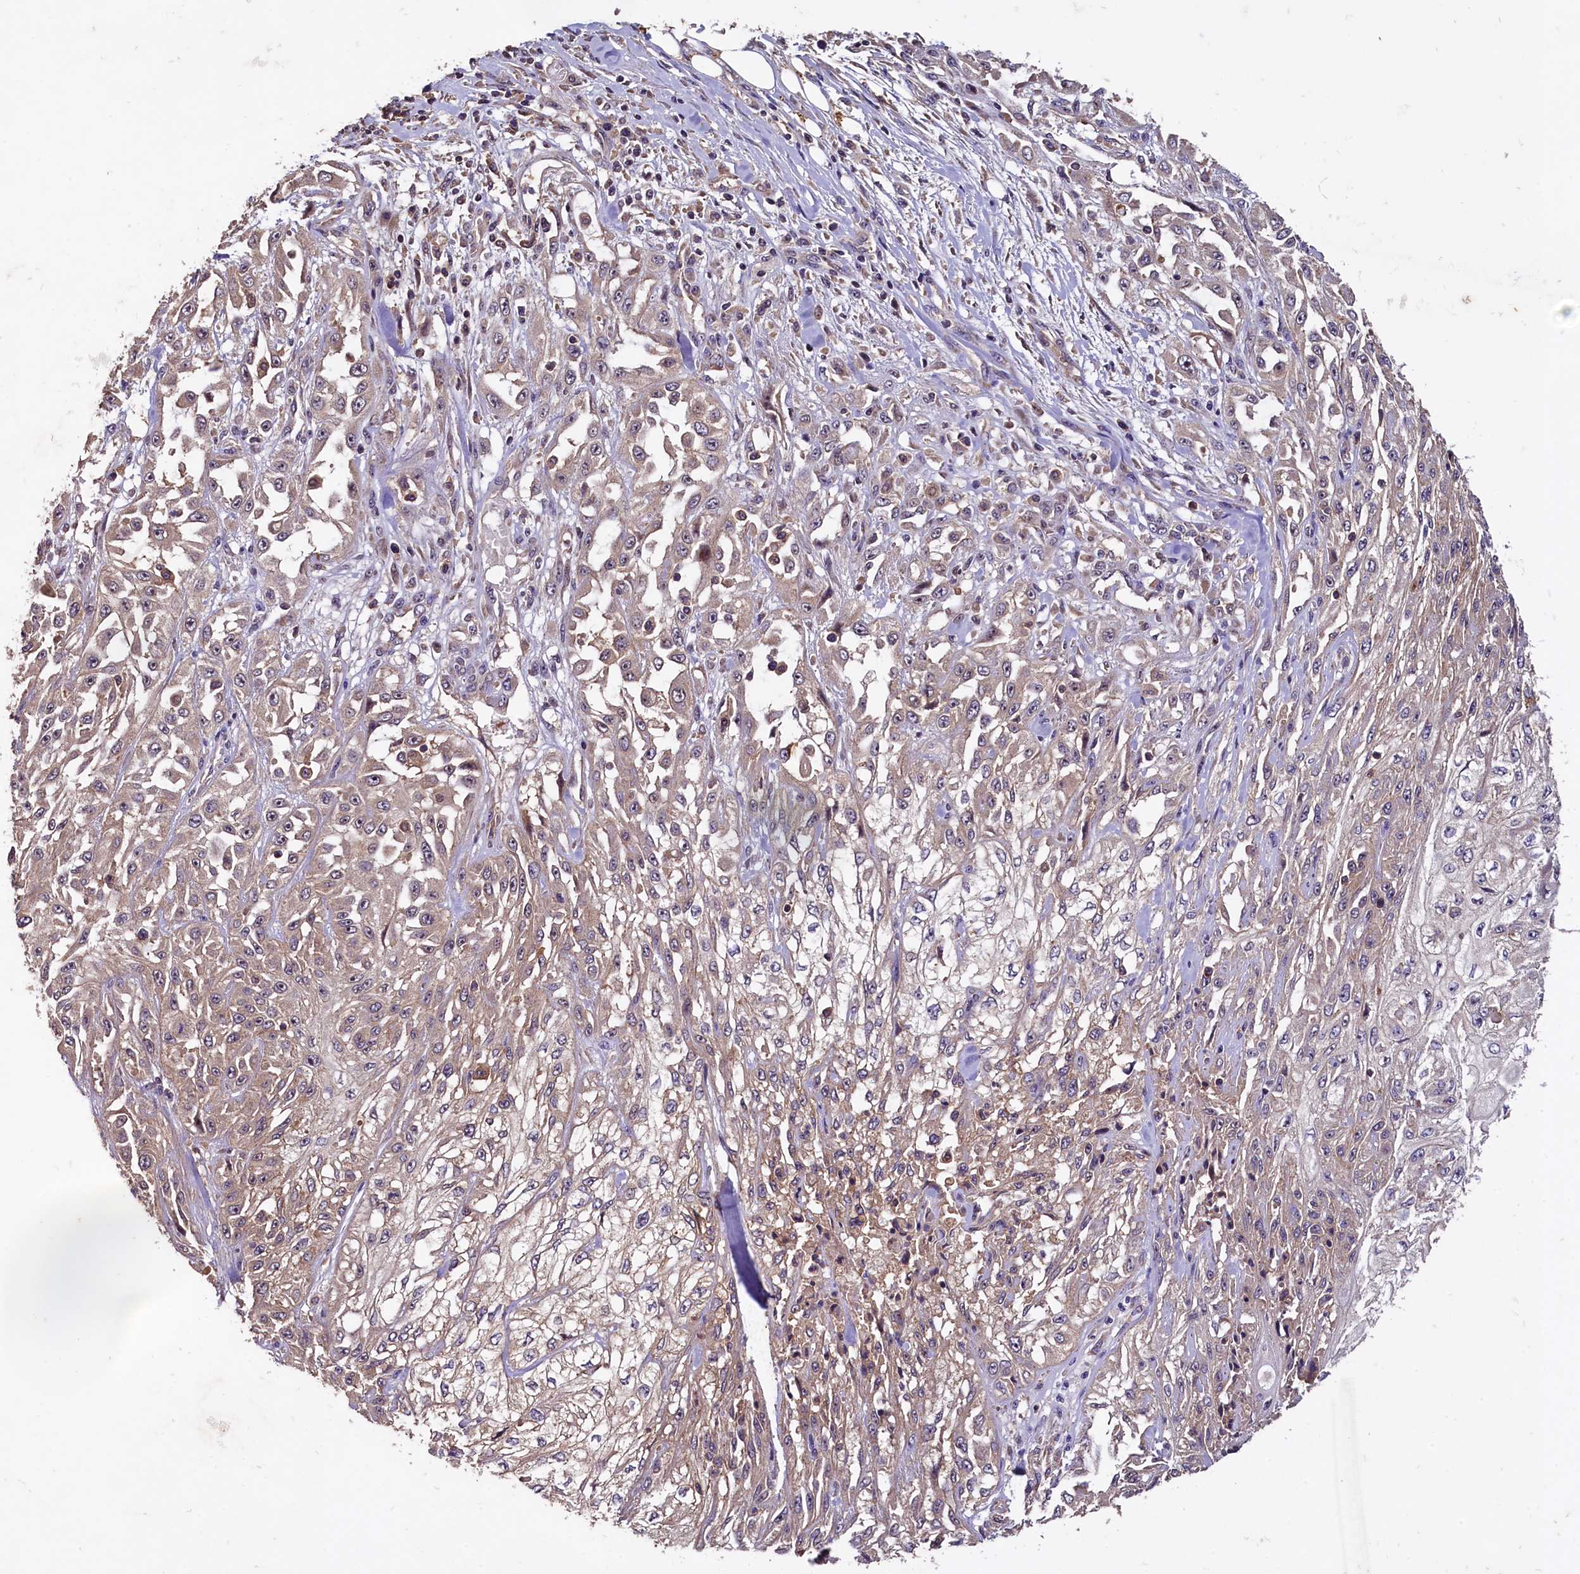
{"staining": {"intensity": "weak", "quantity": "25%-75%", "location": "cytoplasmic/membranous"}, "tissue": "skin cancer", "cell_type": "Tumor cells", "image_type": "cancer", "snomed": [{"axis": "morphology", "description": "Squamous cell carcinoma, NOS"}, {"axis": "morphology", "description": "Squamous cell carcinoma, metastatic, NOS"}, {"axis": "topography", "description": "Skin"}, {"axis": "topography", "description": "Lymph node"}], "caption": "Immunohistochemistry image of human squamous cell carcinoma (skin) stained for a protein (brown), which displays low levels of weak cytoplasmic/membranous staining in approximately 25%-75% of tumor cells.", "gene": "PLXNB1", "patient": {"sex": "male", "age": 75}}